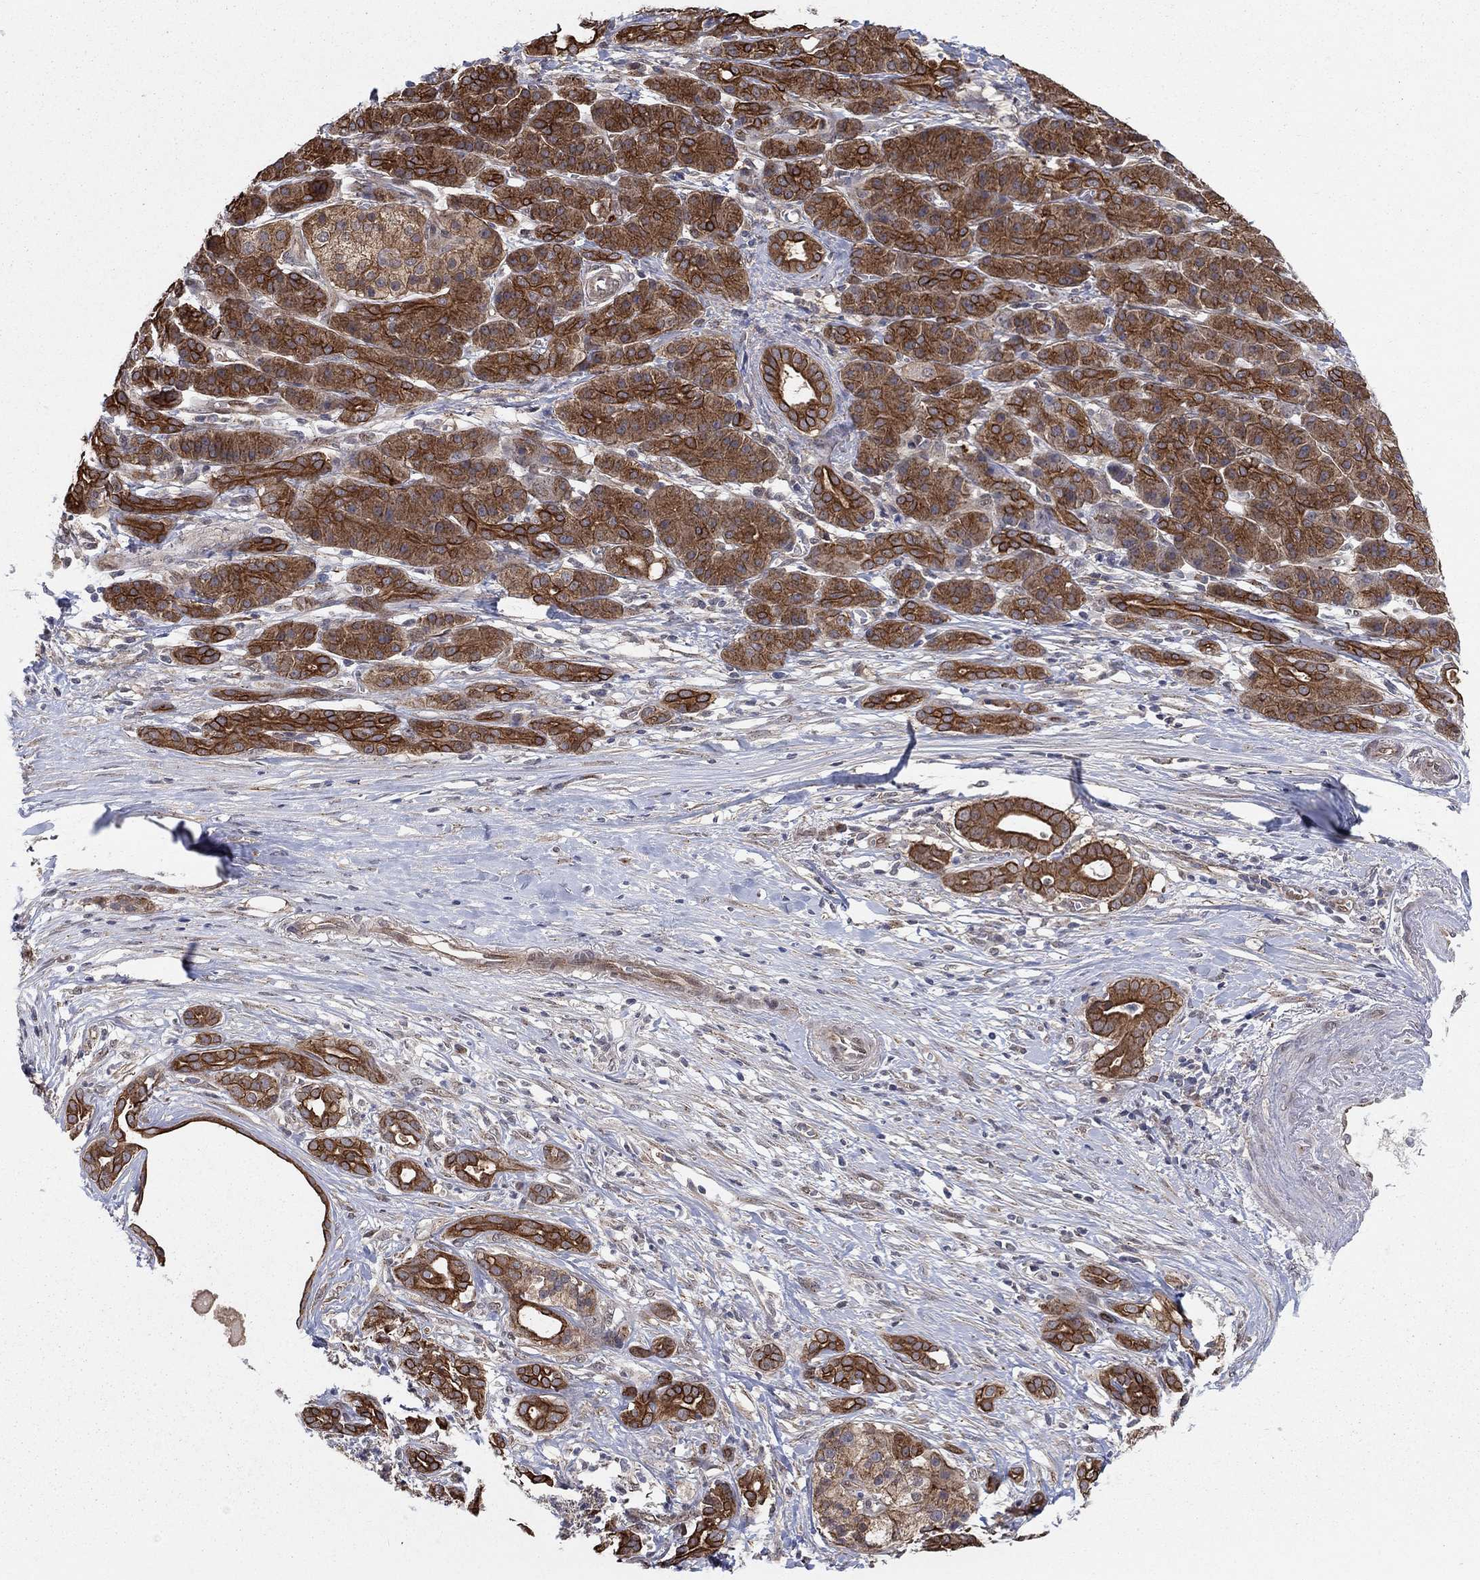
{"staining": {"intensity": "strong", "quantity": "25%-75%", "location": "cytoplasmic/membranous,nuclear"}, "tissue": "pancreatic cancer", "cell_type": "Tumor cells", "image_type": "cancer", "snomed": [{"axis": "morphology", "description": "Adenocarcinoma, NOS"}, {"axis": "topography", "description": "Pancreas"}], "caption": "This is an image of immunohistochemistry (IHC) staining of pancreatic adenocarcinoma, which shows strong positivity in the cytoplasmic/membranous and nuclear of tumor cells.", "gene": "SH3RF1", "patient": {"sex": "male", "age": 61}}